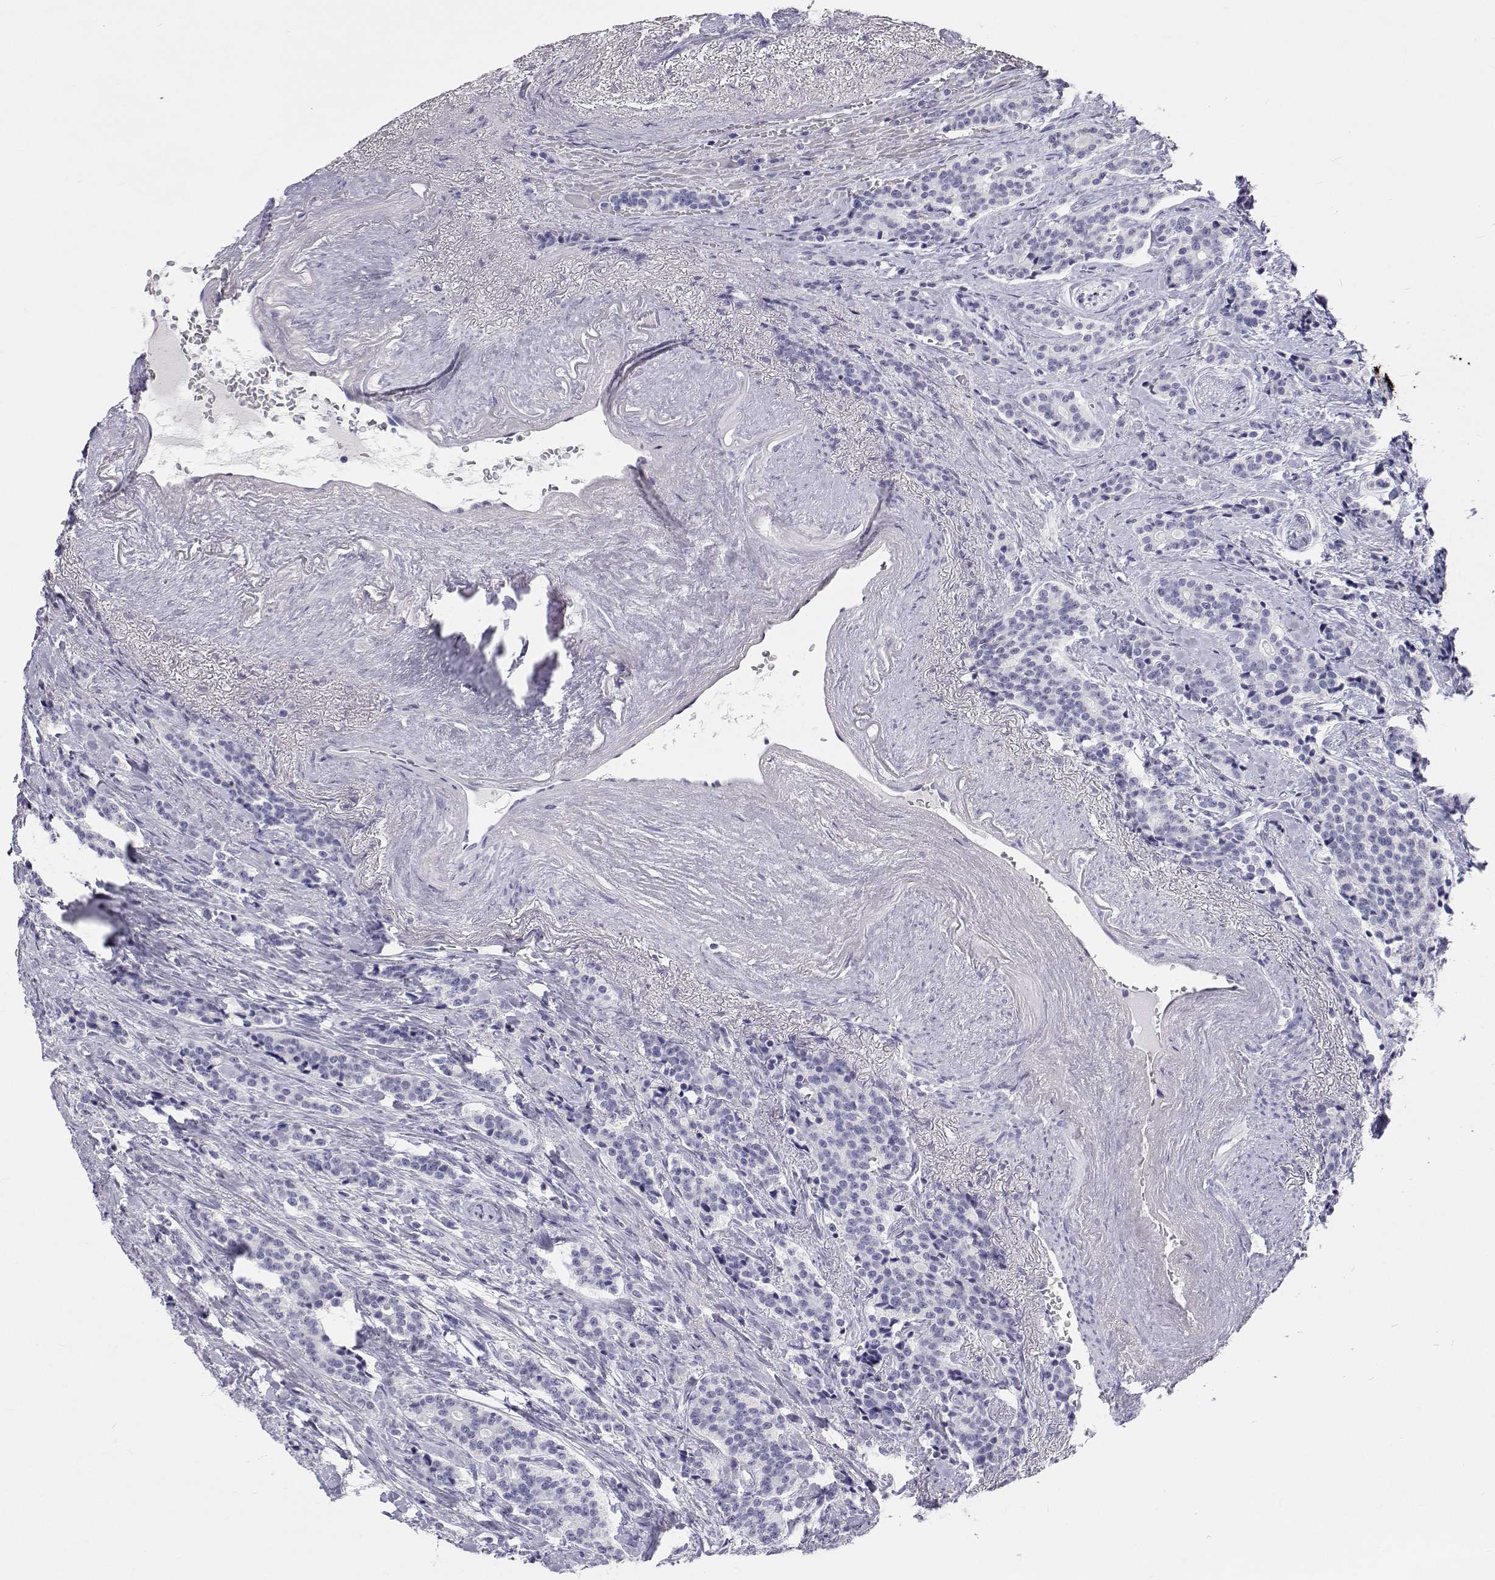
{"staining": {"intensity": "negative", "quantity": "none", "location": "none"}, "tissue": "carcinoid", "cell_type": "Tumor cells", "image_type": "cancer", "snomed": [{"axis": "morphology", "description": "Carcinoid, malignant, NOS"}, {"axis": "topography", "description": "Small intestine"}], "caption": "Immunohistochemistry (IHC) of carcinoid (malignant) demonstrates no staining in tumor cells. Brightfield microscopy of immunohistochemistry stained with DAB (3,3'-diaminobenzidine) (brown) and hematoxylin (blue), captured at high magnification.", "gene": "SFTPB", "patient": {"sex": "female", "age": 73}}